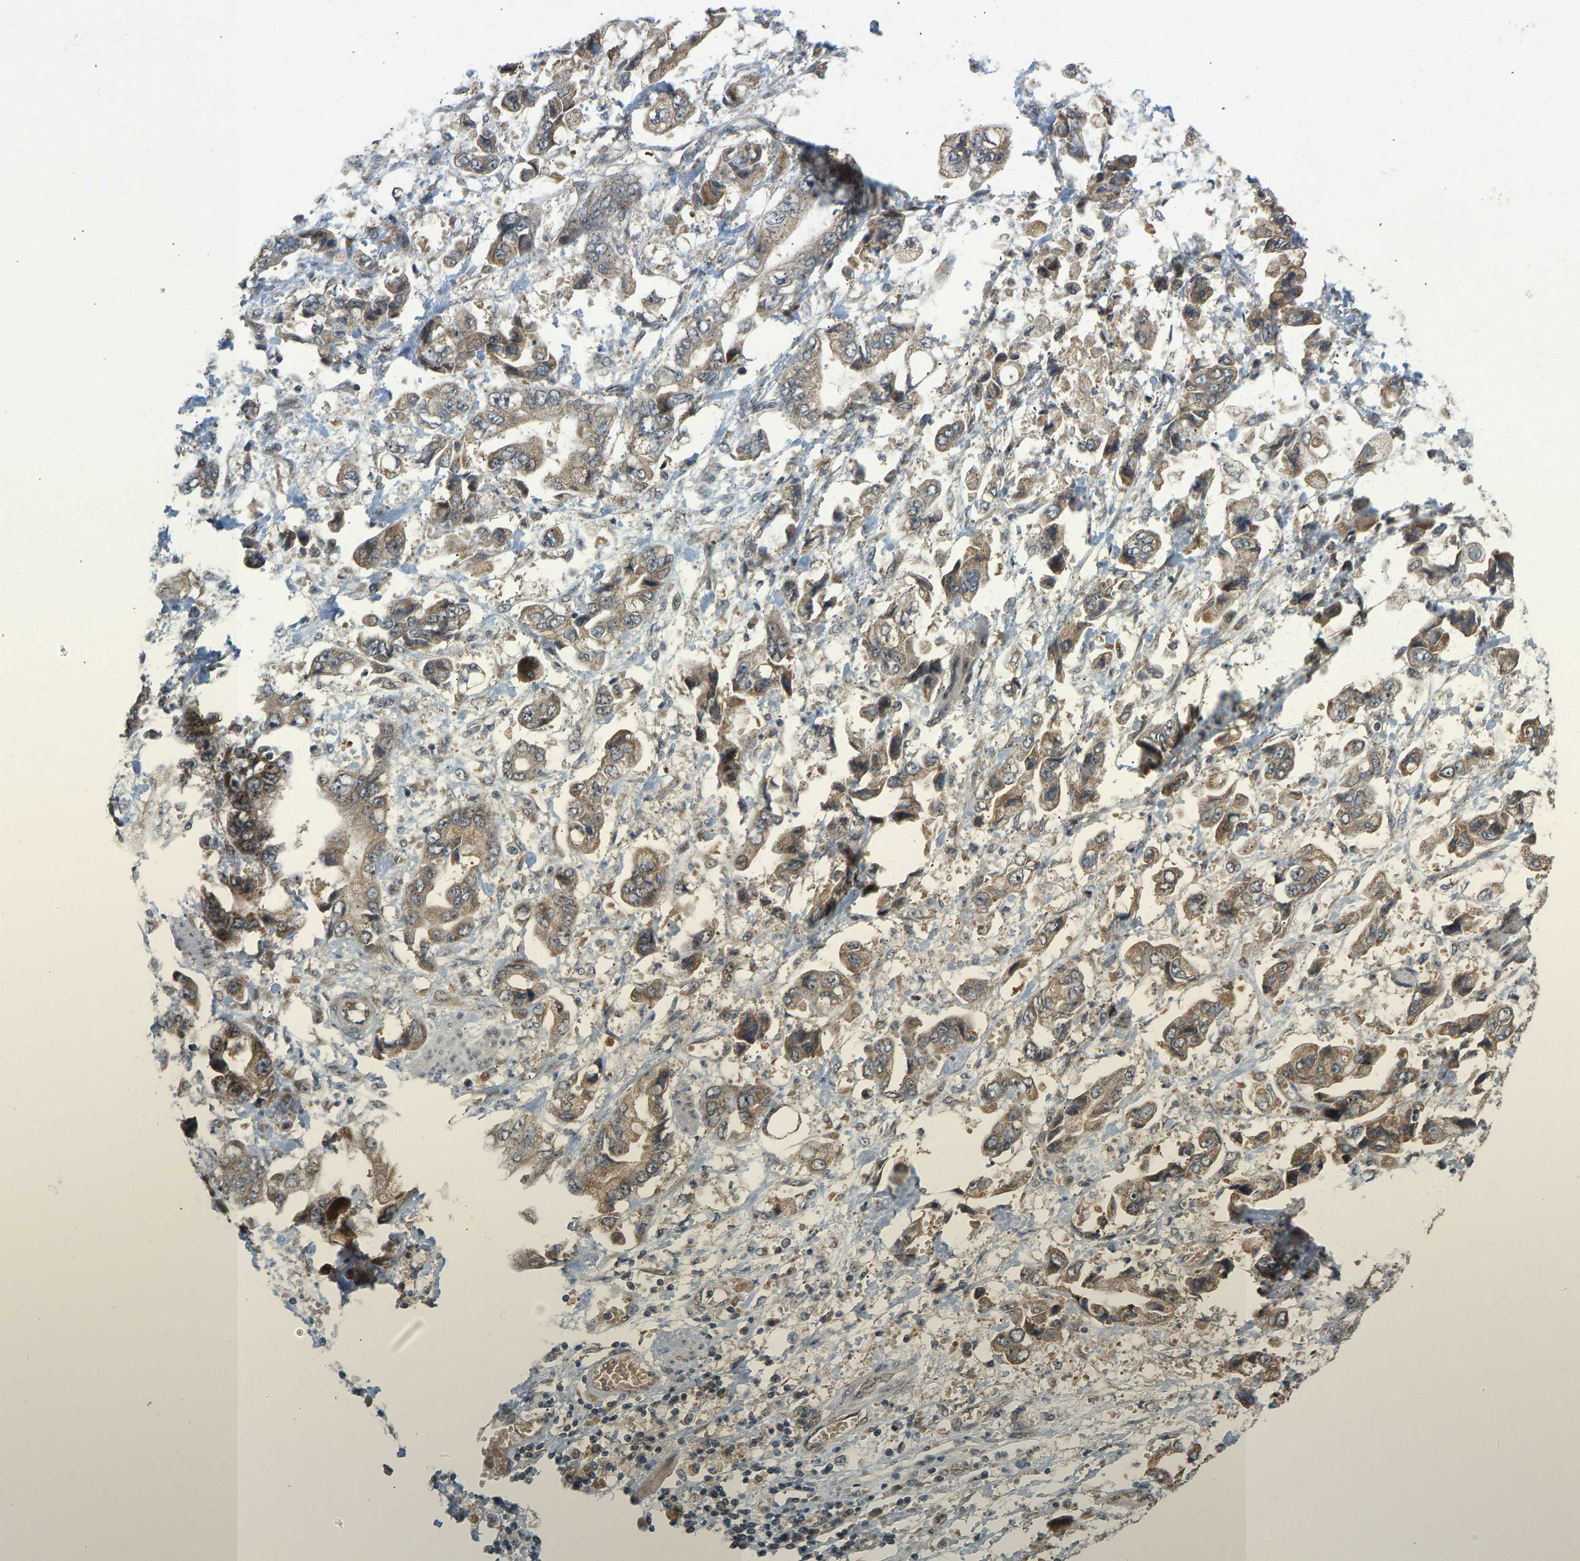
{"staining": {"intensity": "moderate", "quantity": ">75%", "location": "cytoplasmic/membranous"}, "tissue": "stomach cancer", "cell_type": "Tumor cells", "image_type": "cancer", "snomed": [{"axis": "morphology", "description": "Normal tissue, NOS"}, {"axis": "morphology", "description": "Adenocarcinoma, NOS"}, {"axis": "topography", "description": "Stomach"}], "caption": "This photomicrograph reveals IHC staining of human stomach cancer, with medium moderate cytoplasmic/membranous positivity in about >75% of tumor cells.", "gene": "ACADS", "patient": {"sex": "male", "age": 62}}